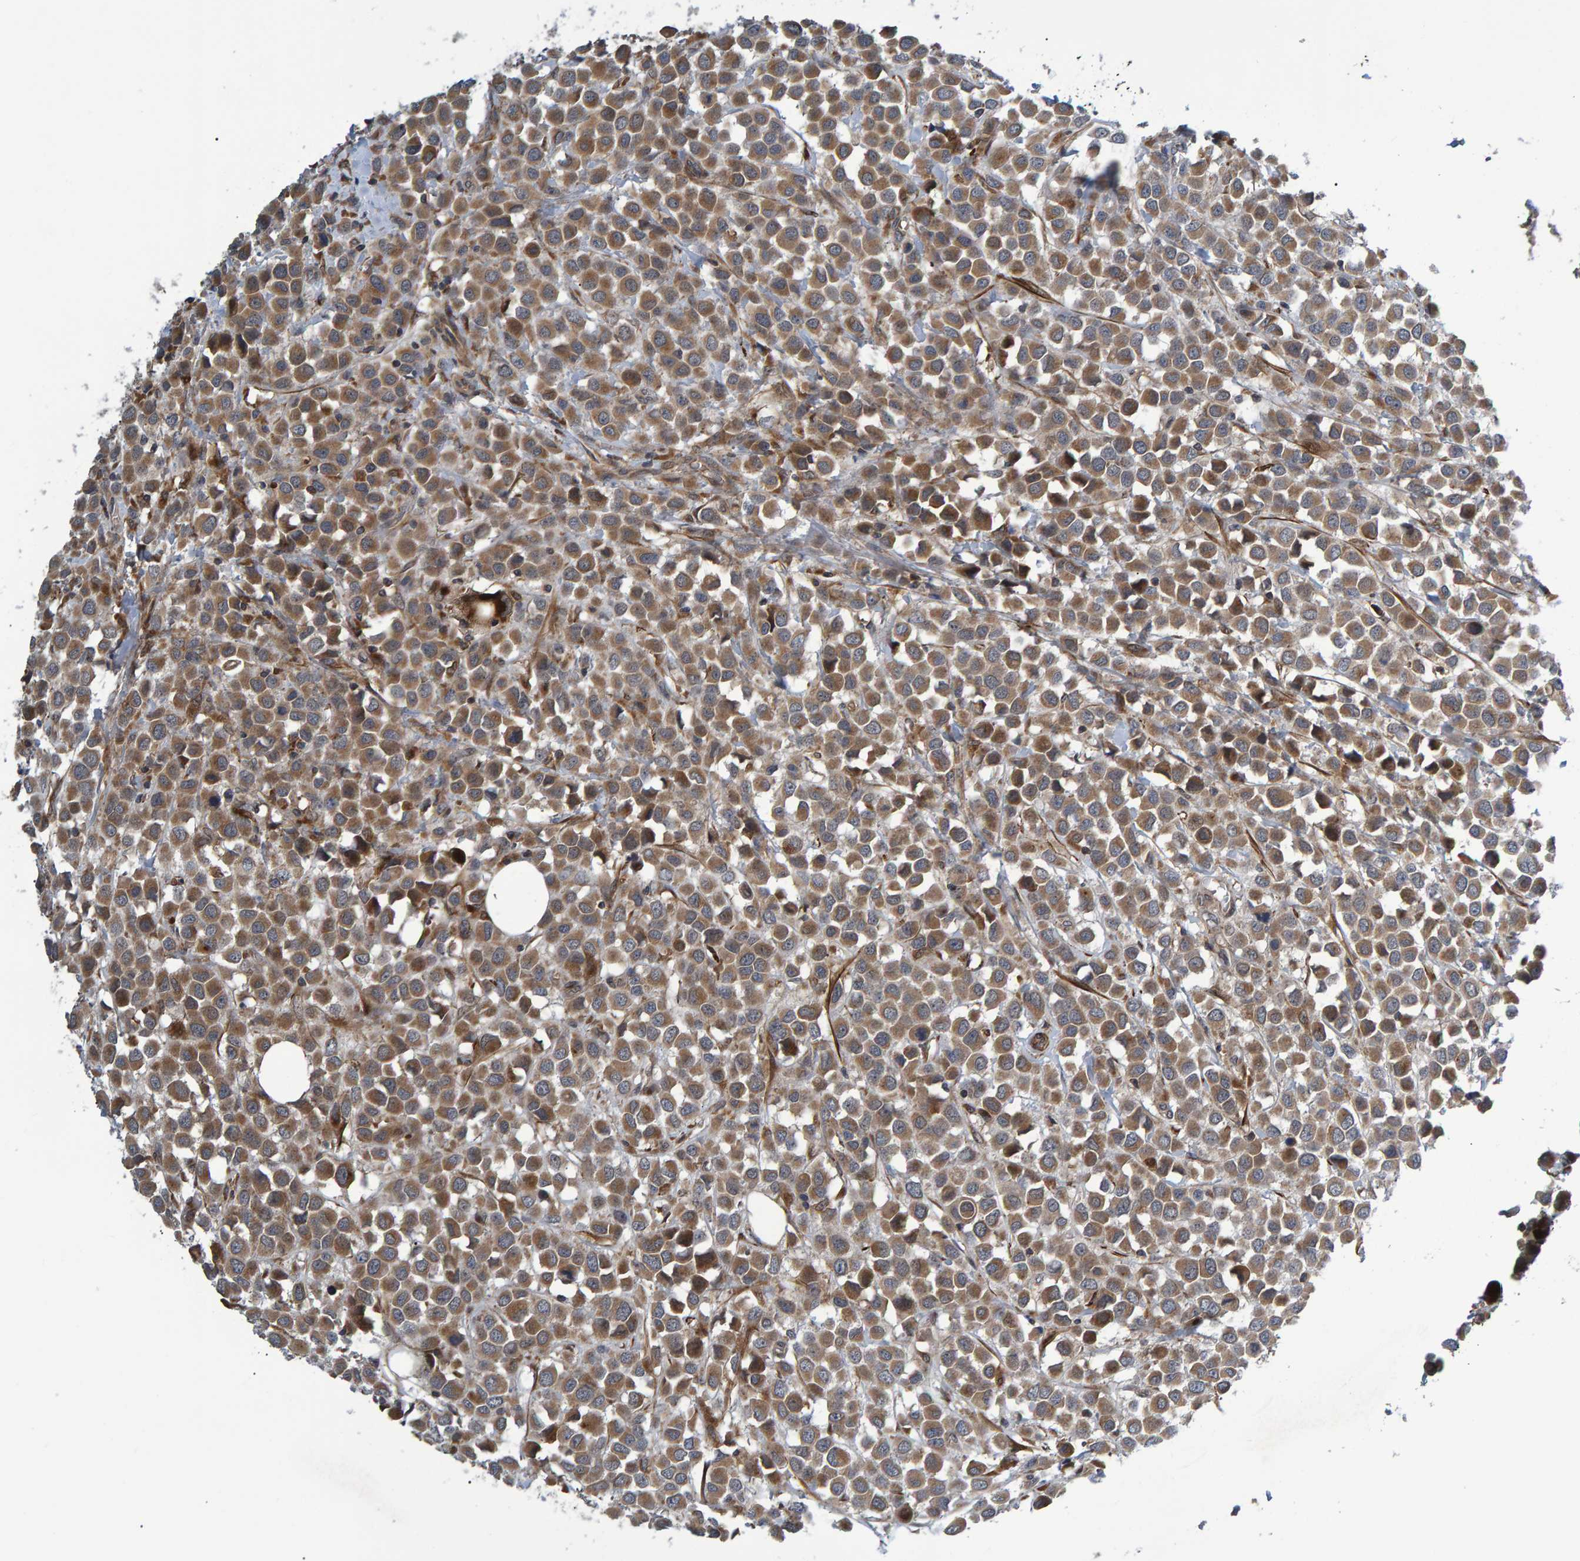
{"staining": {"intensity": "moderate", "quantity": ">75%", "location": "cytoplasmic/membranous"}, "tissue": "breast cancer", "cell_type": "Tumor cells", "image_type": "cancer", "snomed": [{"axis": "morphology", "description": "Duct carcinoma"}, {"axis": "topography", "description": "Breast"}], "caption": "Invasive ductal carcinoma (breast) tissue reveals moderate cytoplasmic/membranous staining in about >75% of tumor cells", "gene": "ATP6V1H", "patient": {"sex": "female", "age": 61}}